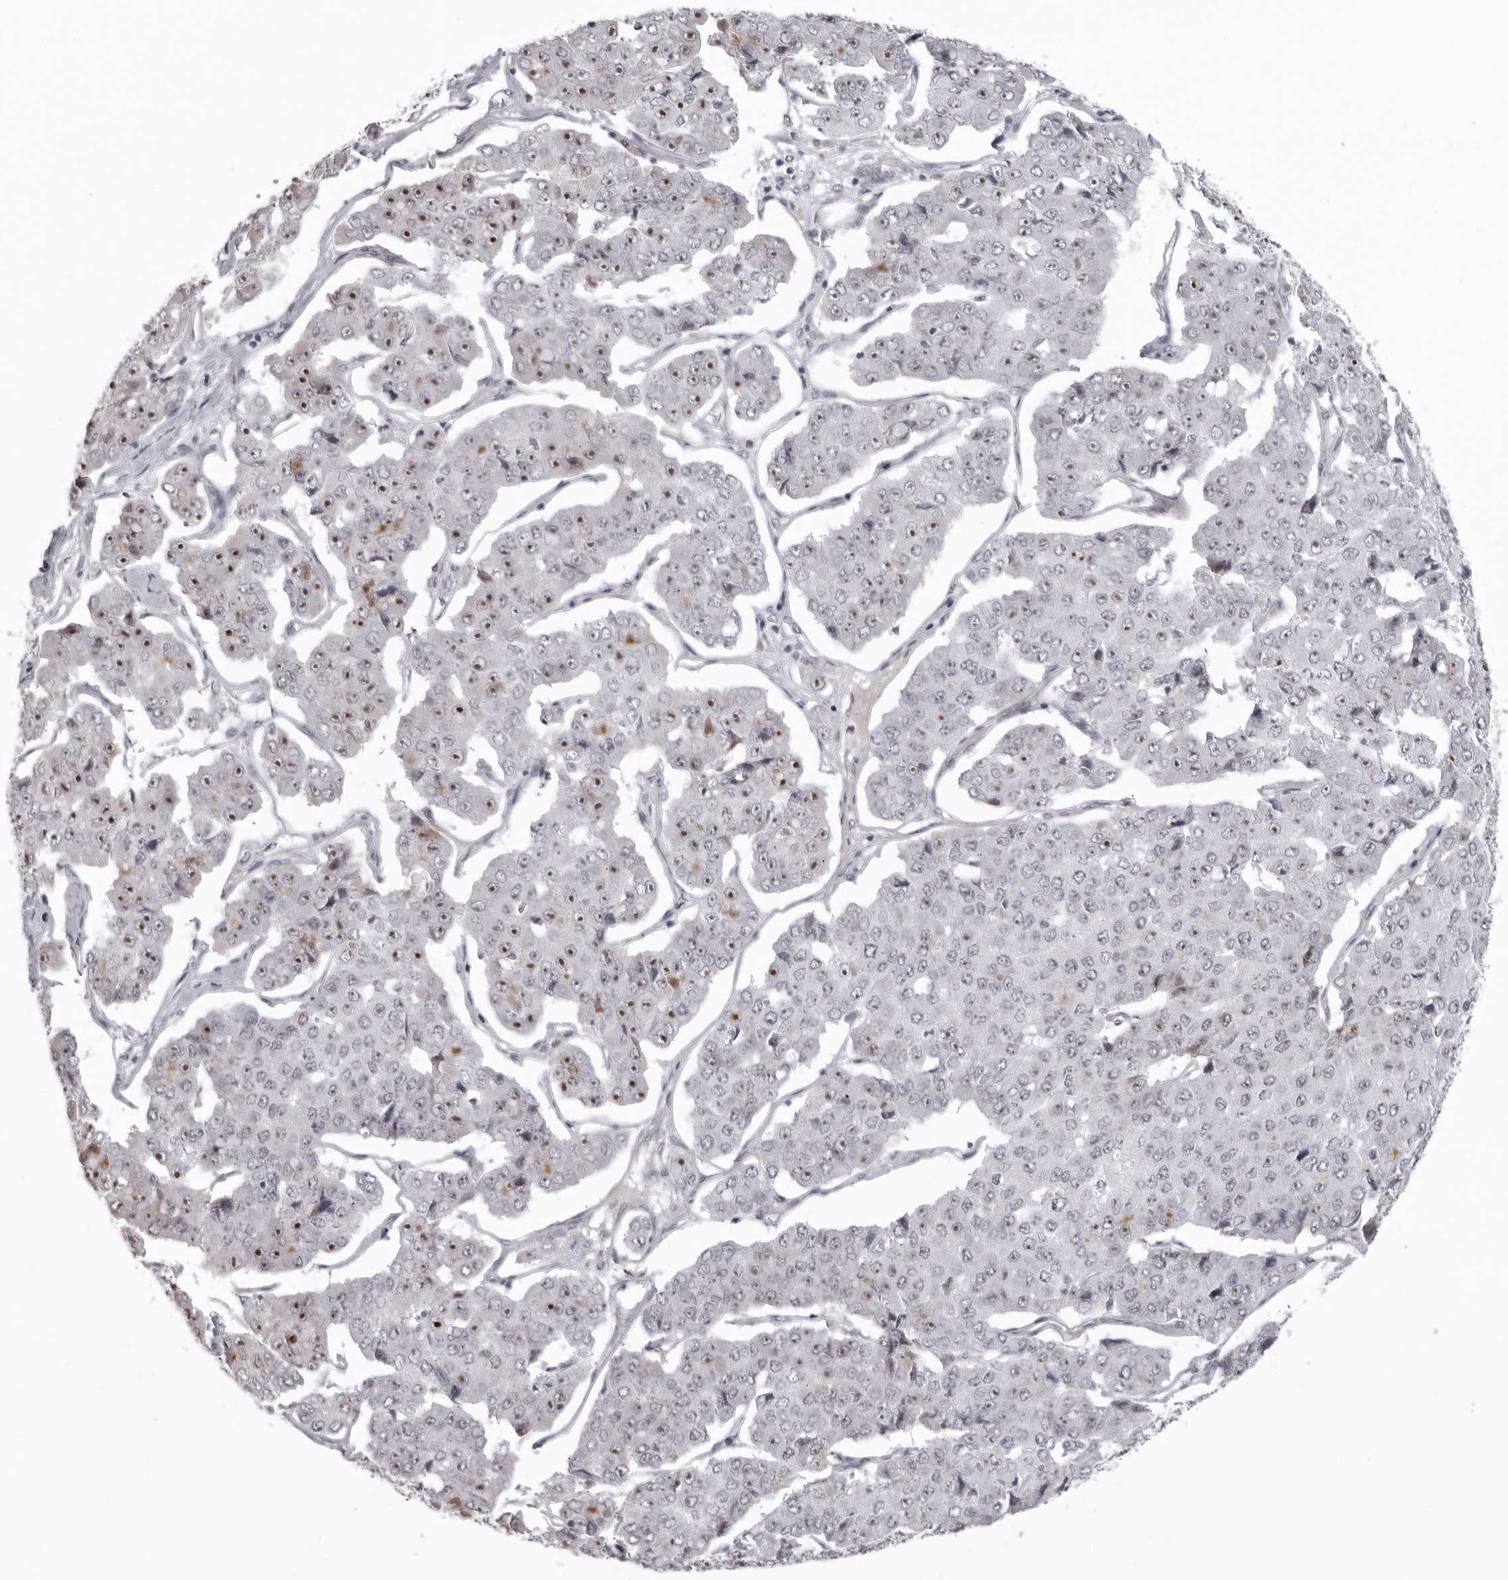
{"staining": {"intensity": "strong", "quantity": ">75%", "location": "nuclear"}, "tissue": "pancreatic cancer", "cell_type": "Tumor cells", "image_type": "cancer", "snomed": [{"axis": "morphology", "description": "Adenocarcinoma, NOS"}, {"axis": "topography", "description": "Pancreas"}], "caption": "The image exhibits immunohistochemical staining of pancreatic adenocarcinoma. There is strong nuclear staining is identified in about >75% of tumor cells. The staining is performed using DAB brown chromogen to label protein expression. The nuclei are counter-stained blue using hematoxylin.", "gene": "HELZ", "patient": {"sex": "male", "age": 50}}